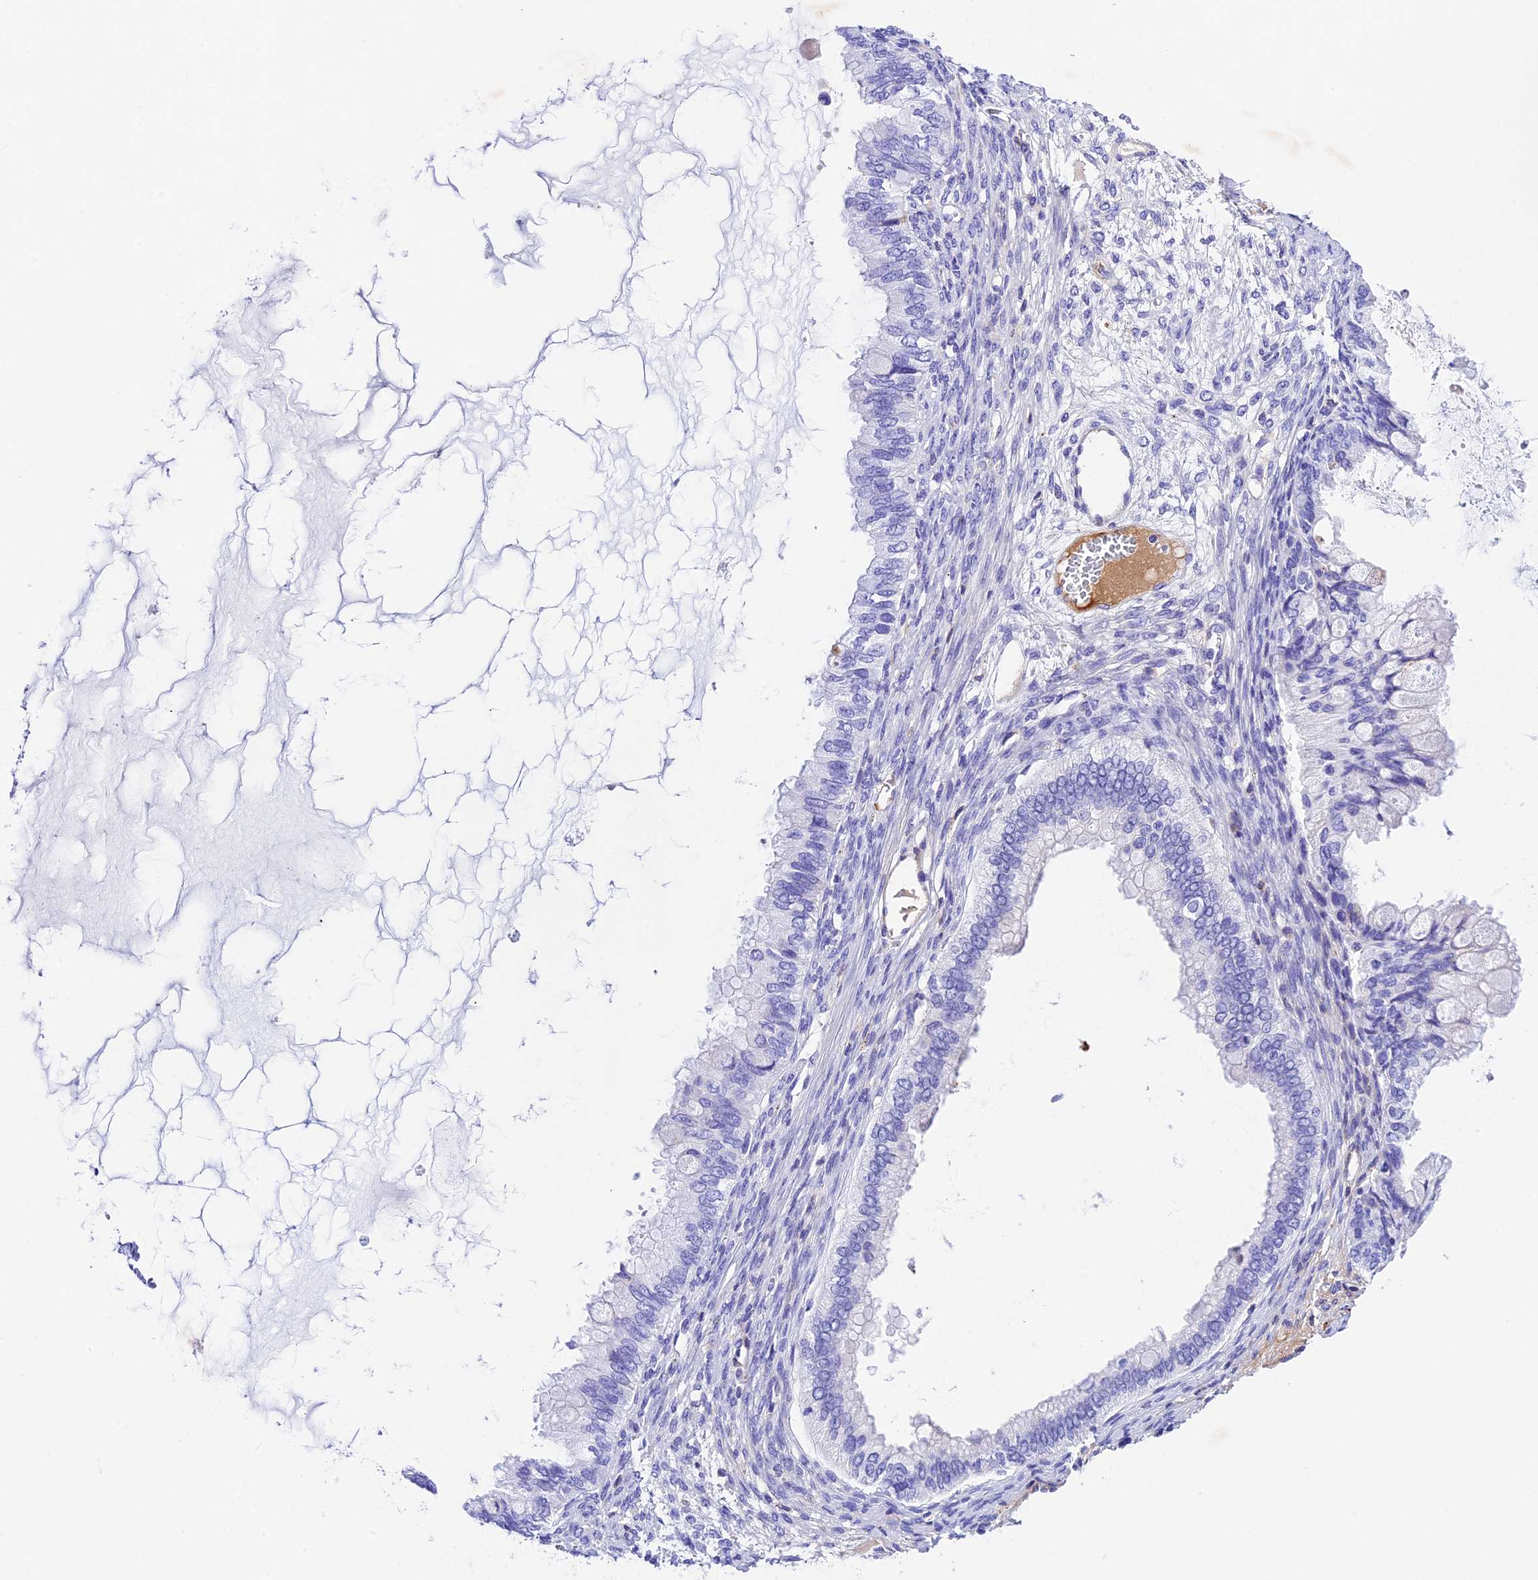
{"staining": {"intensity": "negative", "quantity": "none", "location": "none"}, "tissue": "ovarian cancer", "cell_type": "Tumor cells", "image_type": "cancer", "snomed": [{"axis": "morphology", "description": "Cystadenocarcinoma, mucinous, NOS"}, {"axis": "topography", "description": "Ovary"}], "caption": "Tumor cells show no significant protein expression in ovarian mucinous cystadenocarcinoma.", "gene": "PSG11", "patient": {"sex": "female", "age": 80}}